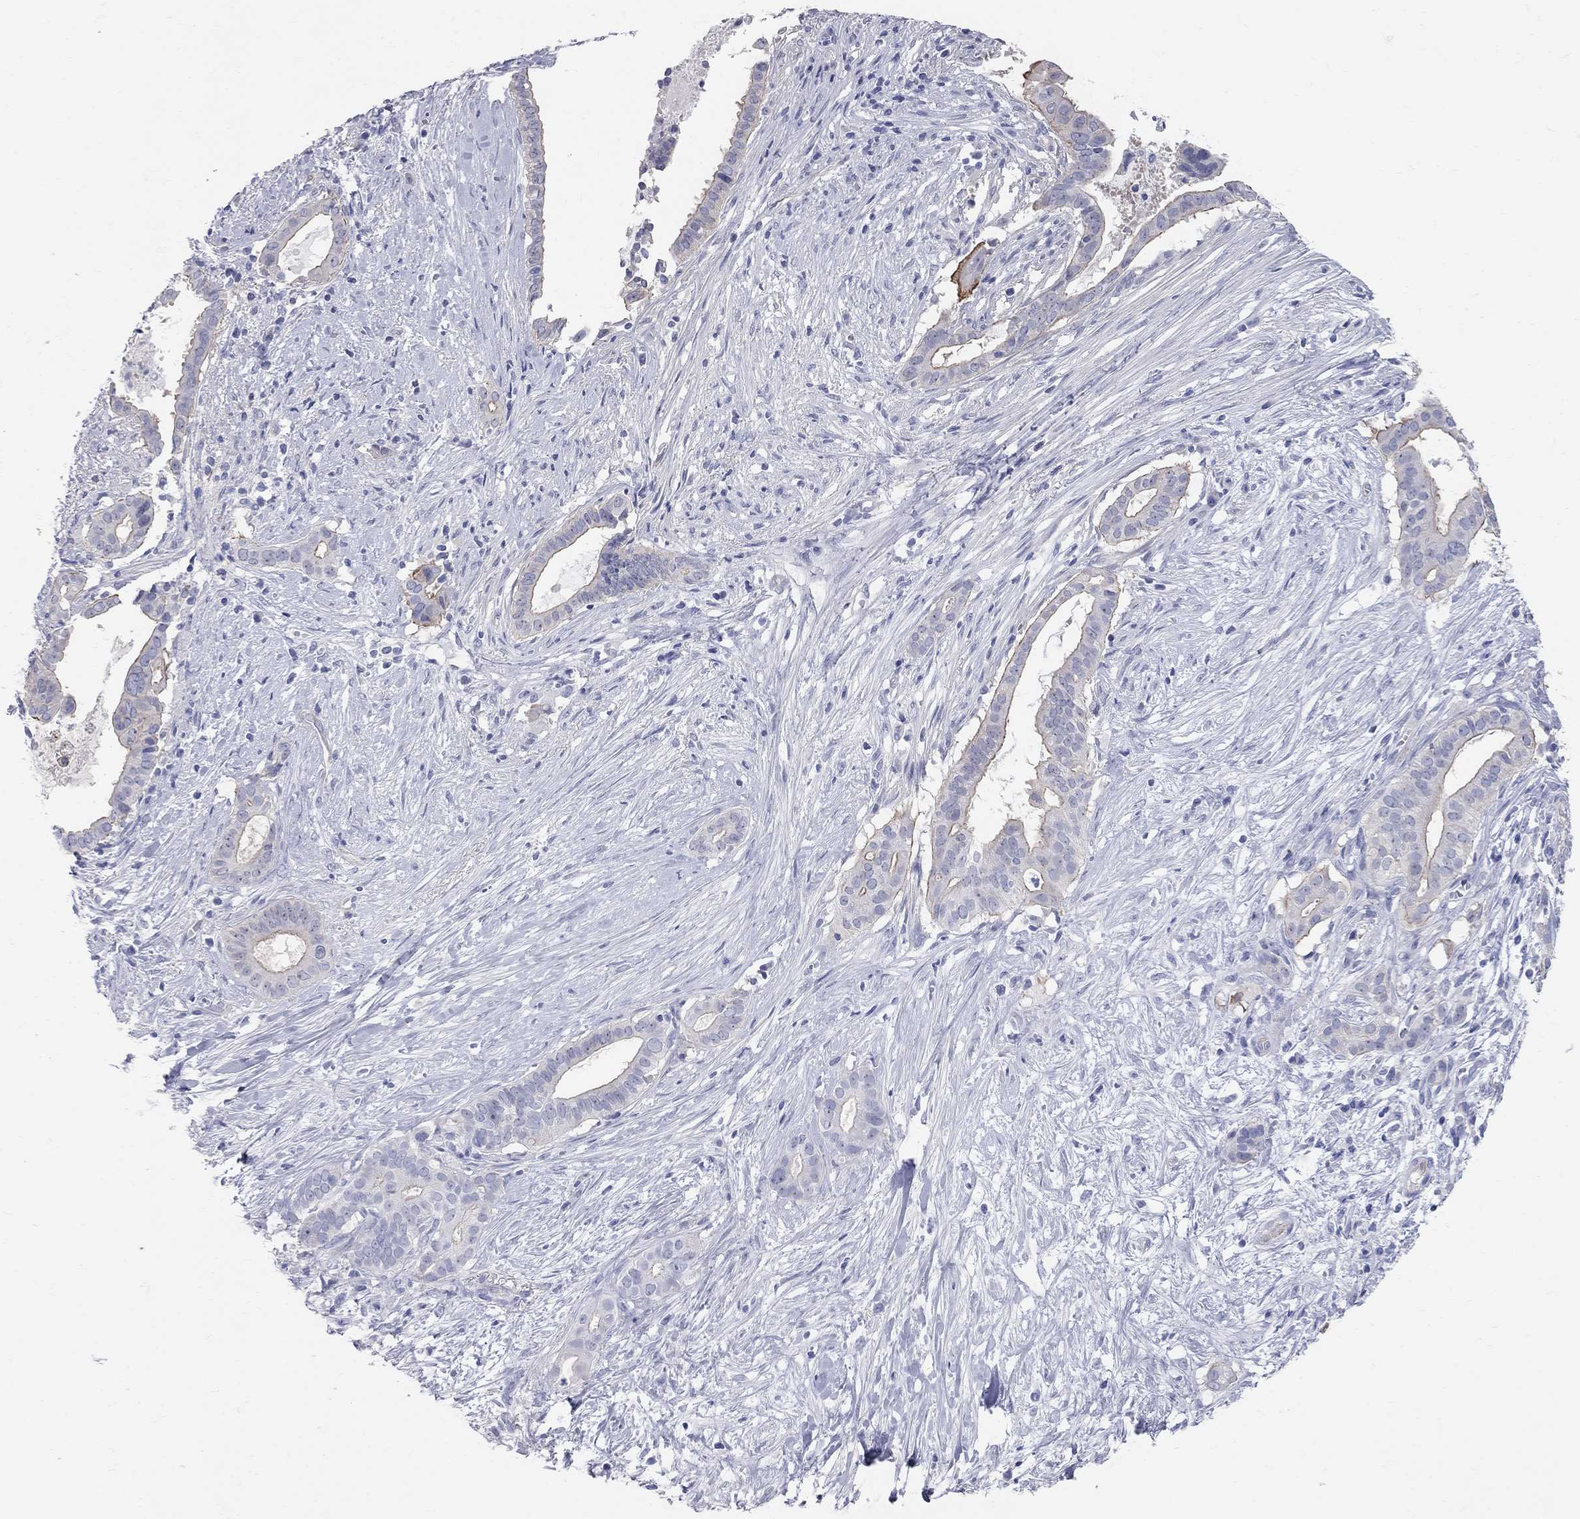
{"staining": {"intensity": "moderate", "quantity": "<25%", "location": "cytoplasmic/membranous"}, "tissue": "pancreatic cancer", "cell_type": "Tumor cells", "image_type": "cancer", "snomed": [{"axis": "morphology", "description": "Adenocarcinoma, NOS"}, {"axis": "topography", "description": "Pancreas"}], "caption": "This is an image of immunohistochemistry staining of pancreatic cancer (adenocarcinoma), which shows moderate staining in the cytoplasmic/membranous of tumor cells.", "gene": "AOX1", "patient": {"sex": "male", "age": 61}}